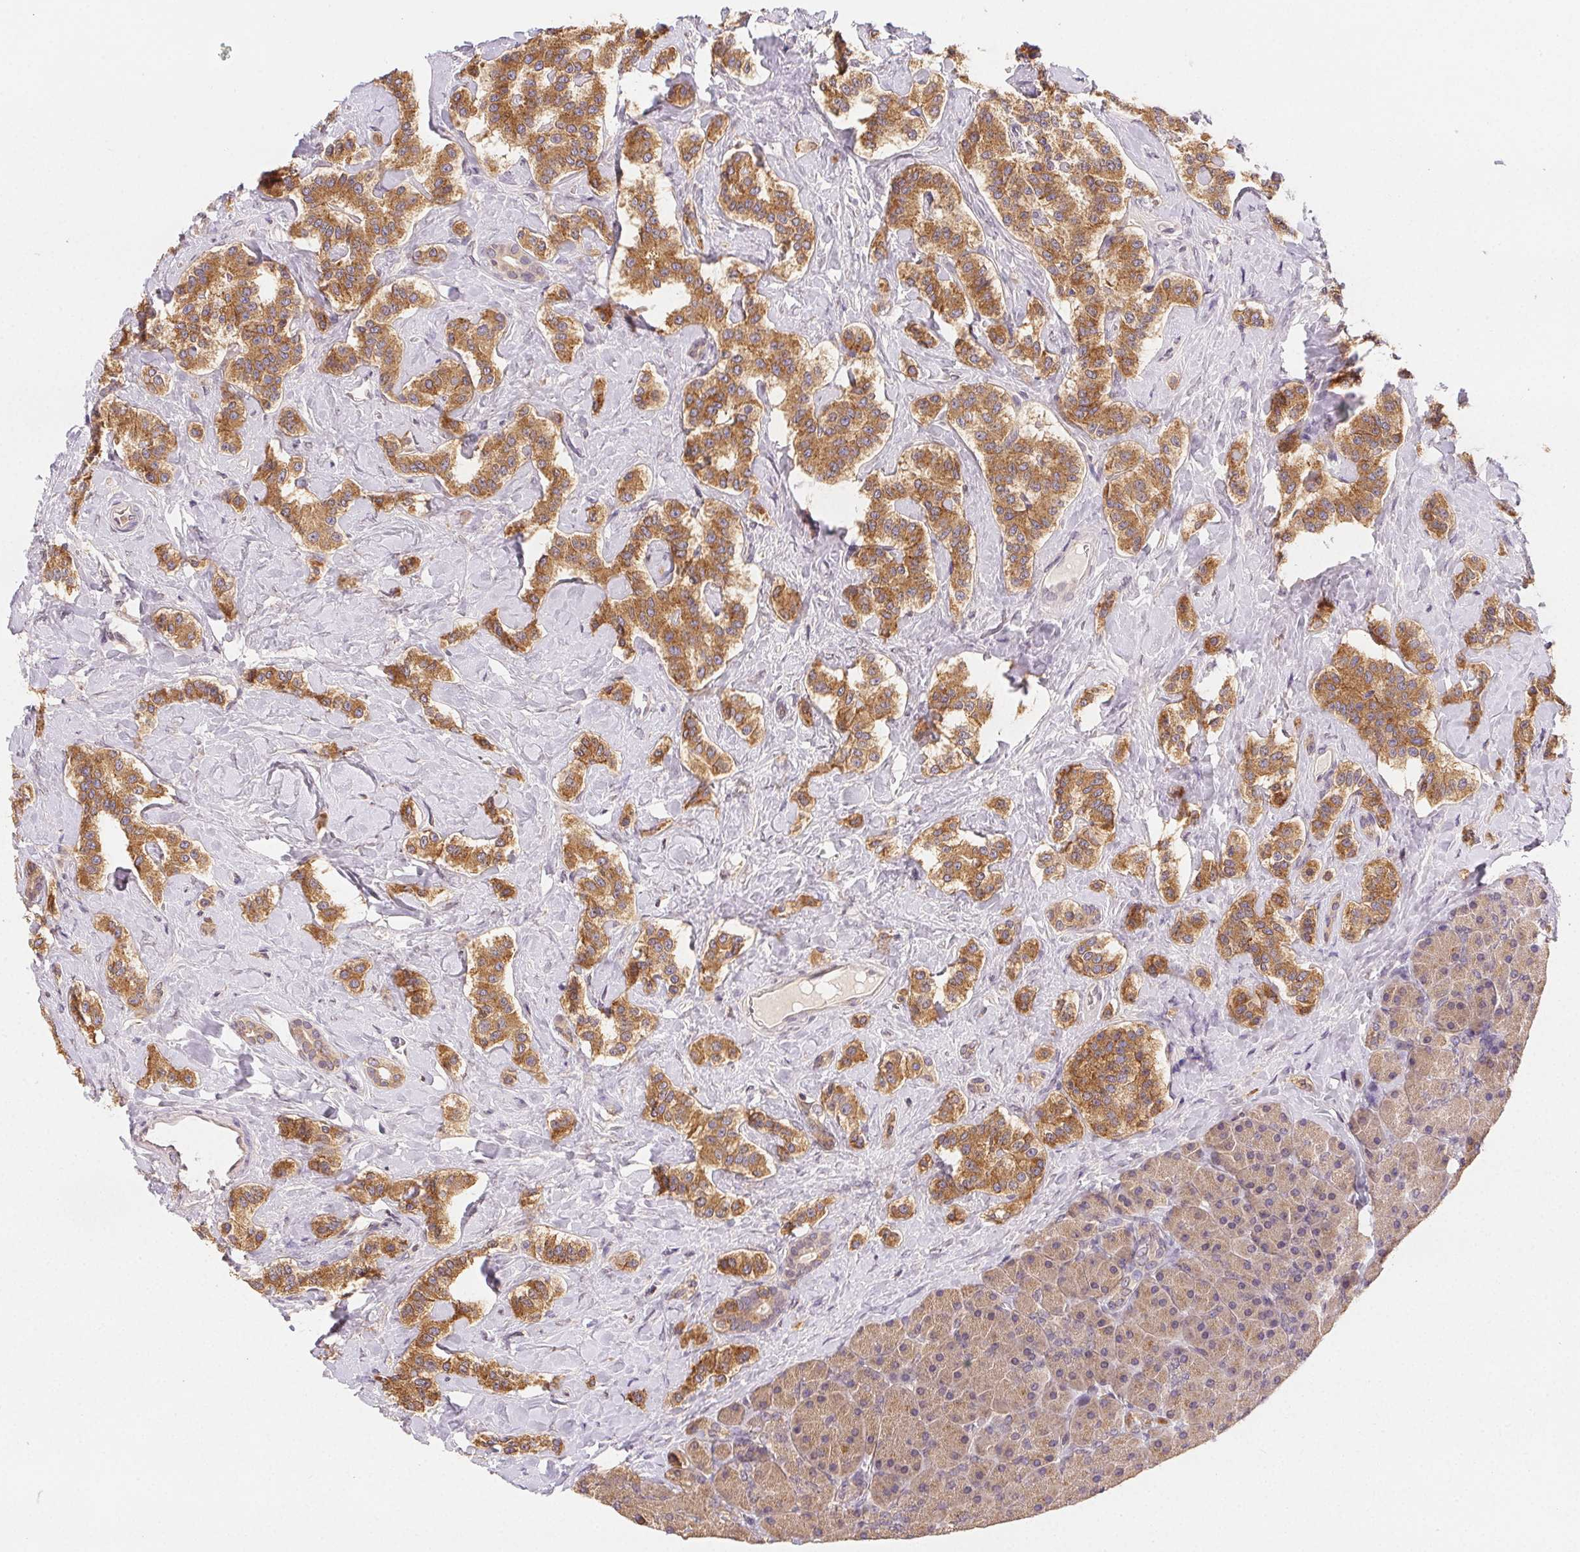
{"staining": {"intensity": "moderate", "quantity": ">75%", "location": "cytoplasmic/membranous"}, "tissue": "carcinoid", "cell_type": "Tumor cells", "image_type": "cancer", "snomed": [{"axis": "morphology", "description": "Normal tissue, NOS"}, {"axis": "morphology", "description": "Carcinoid, malignant, NOS"}, {"axis": "topography", "description": "Pancreas"}], "caption": "Tumor cells display medium levels of moderate cytoplasmic/membranous positivity in about >75% of cells in carcinoid.", "gene": "SEZ6L2", "patient": {"sex": "male", "age": 36}}